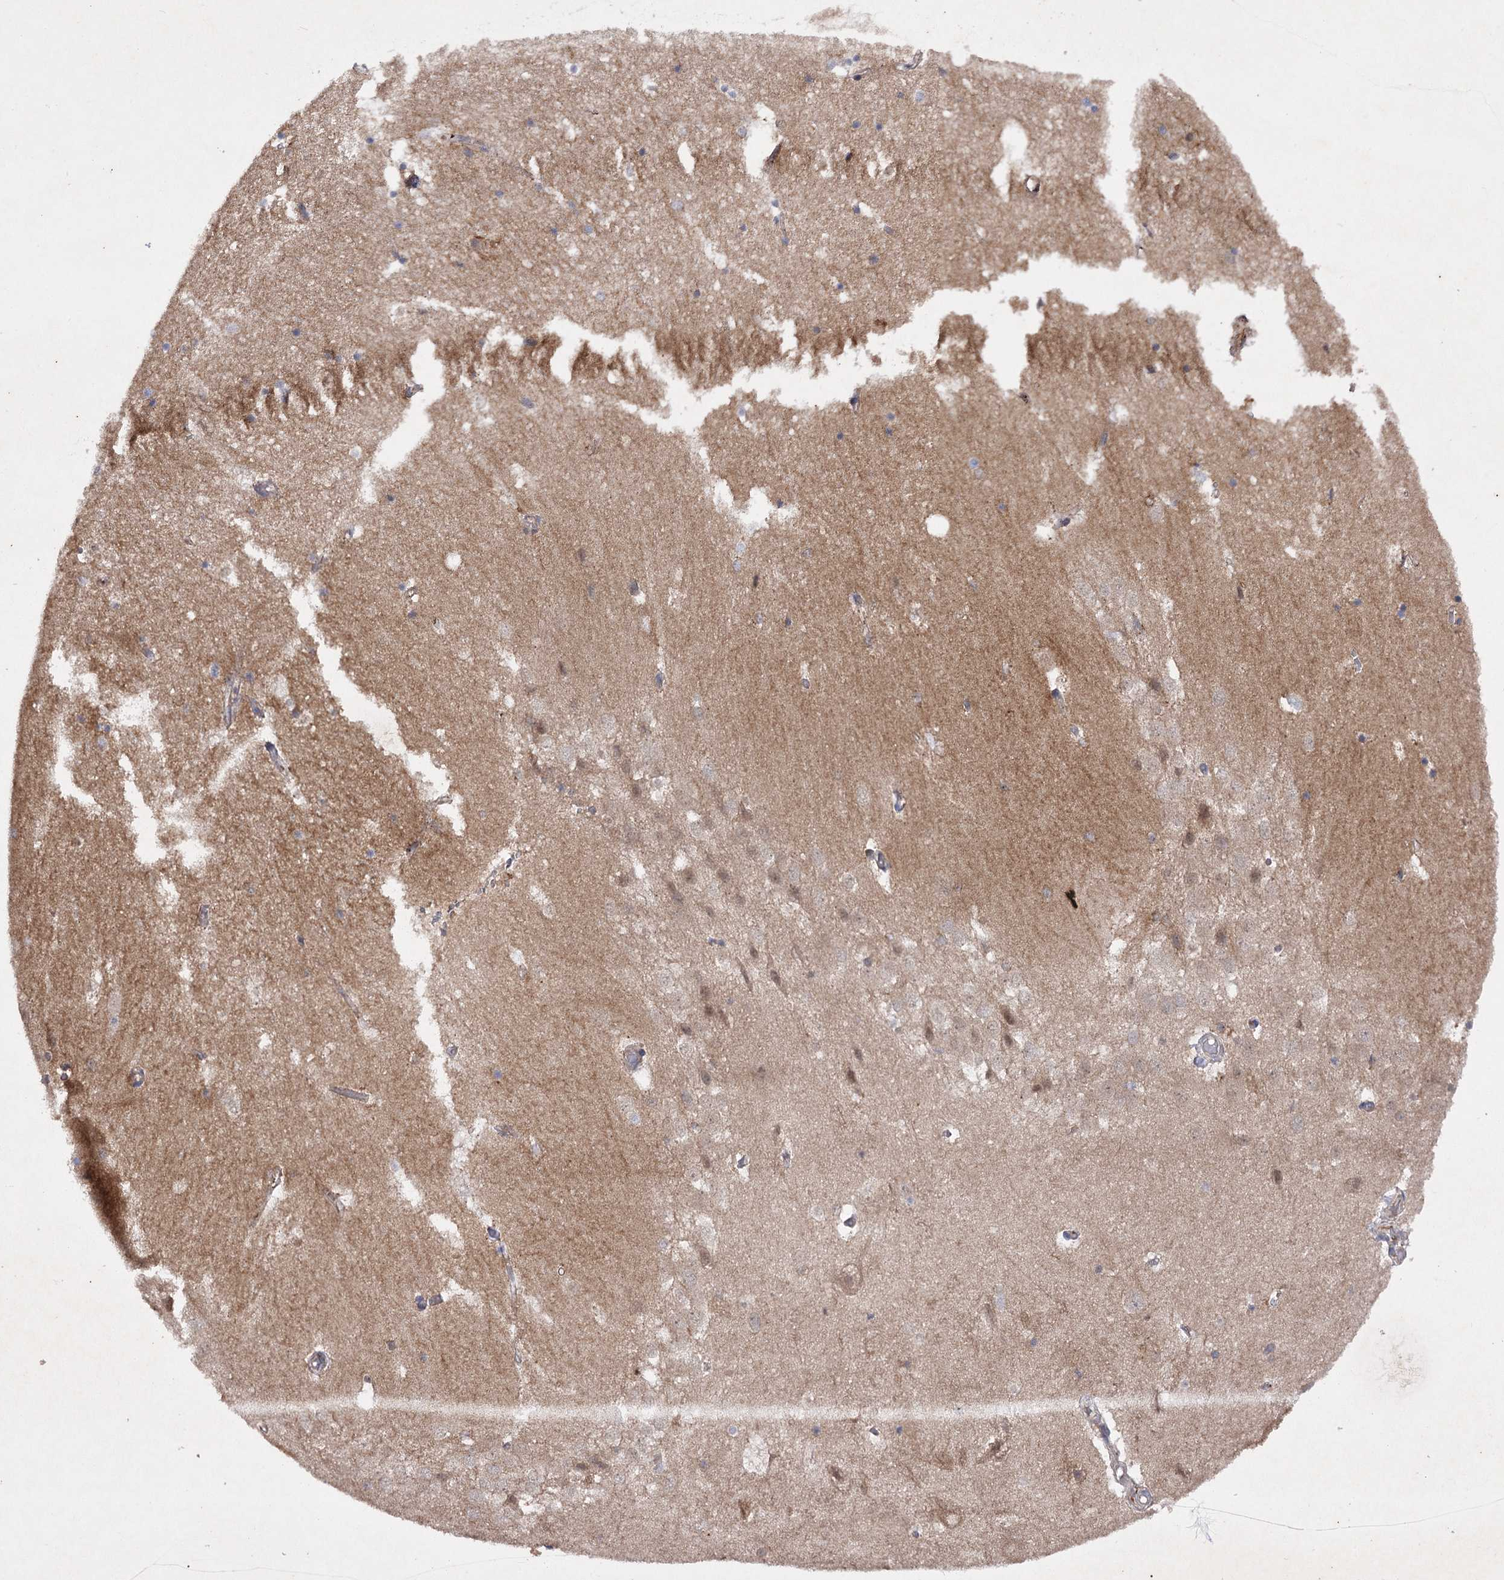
{"staining": {"intensity": "negative", "quantity": "none", "location": "none"}, "tissue": "hippocampus", "cell_type": "Glial cells", "image_type": "normal", "snomed": [{"axis": "morphology", "description": "Normal tissue, NOS"}, {"axis": "topography", "description": "Hippocampus"}], "caption": "Histopathology image shows no significant protein expression in glial cells of benign hippocampus.", "gene": "BCR", "patient": {"sex": "female", "age": 52}}